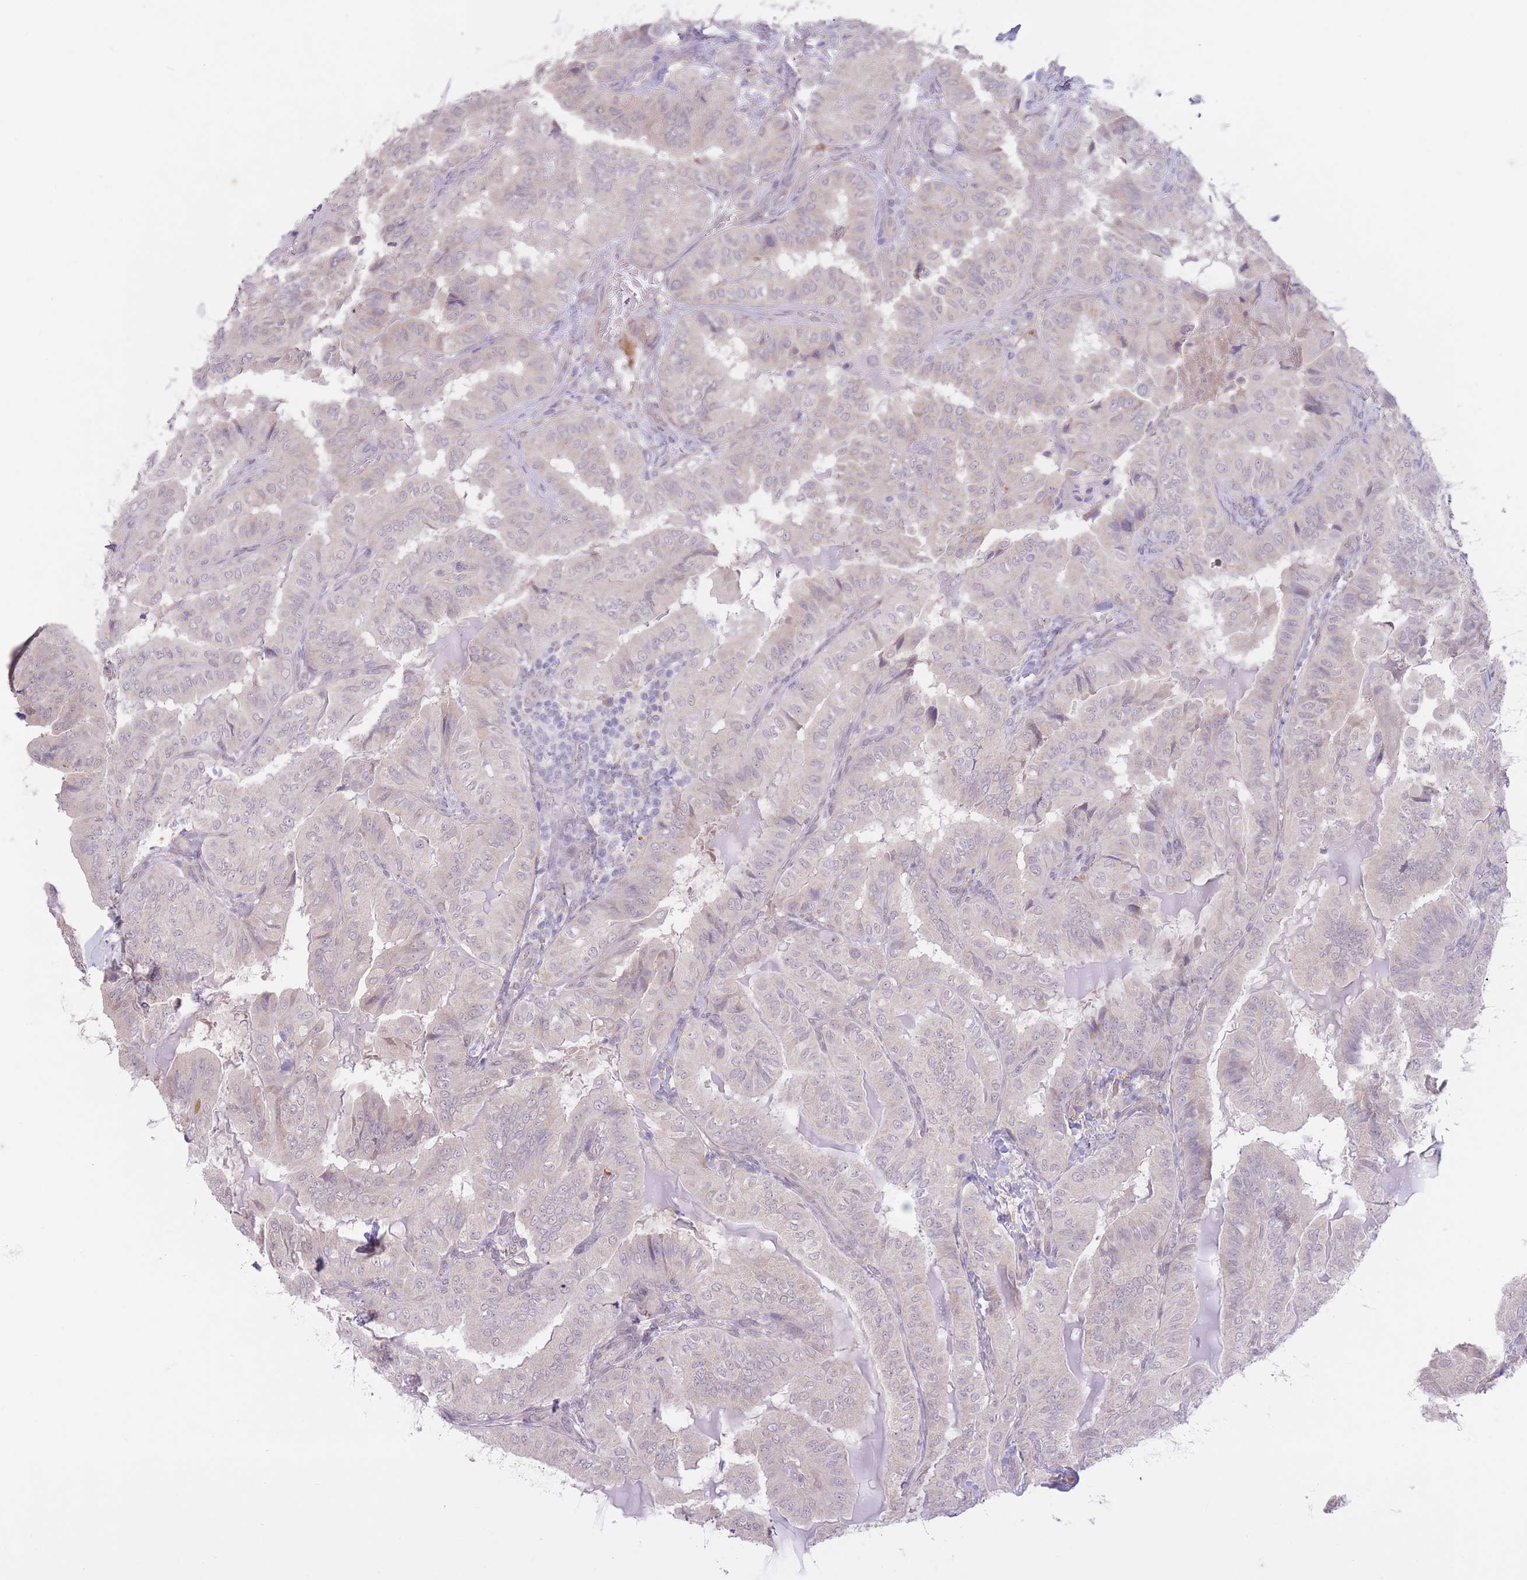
{"staining": {"intensity": "negative", "quantity": "none", "location": "none"}, "tissue": "thyroid cancer", "cell_type": "Tumor cells", "image_type": "cancer", "snomed": [{"axis": "morphology", "description": "Papillary adenocarcinoma, NOS"}, {"axis": "topography", "description": "Thyroid gland"}], "caption": "Photomicrograph shows no significant protein positivity in tumor cells of thyroid cancer (papillary adenocarcinoma).", "gene": "ARPIN", "patient": {"sex": "female", "age": 68}}